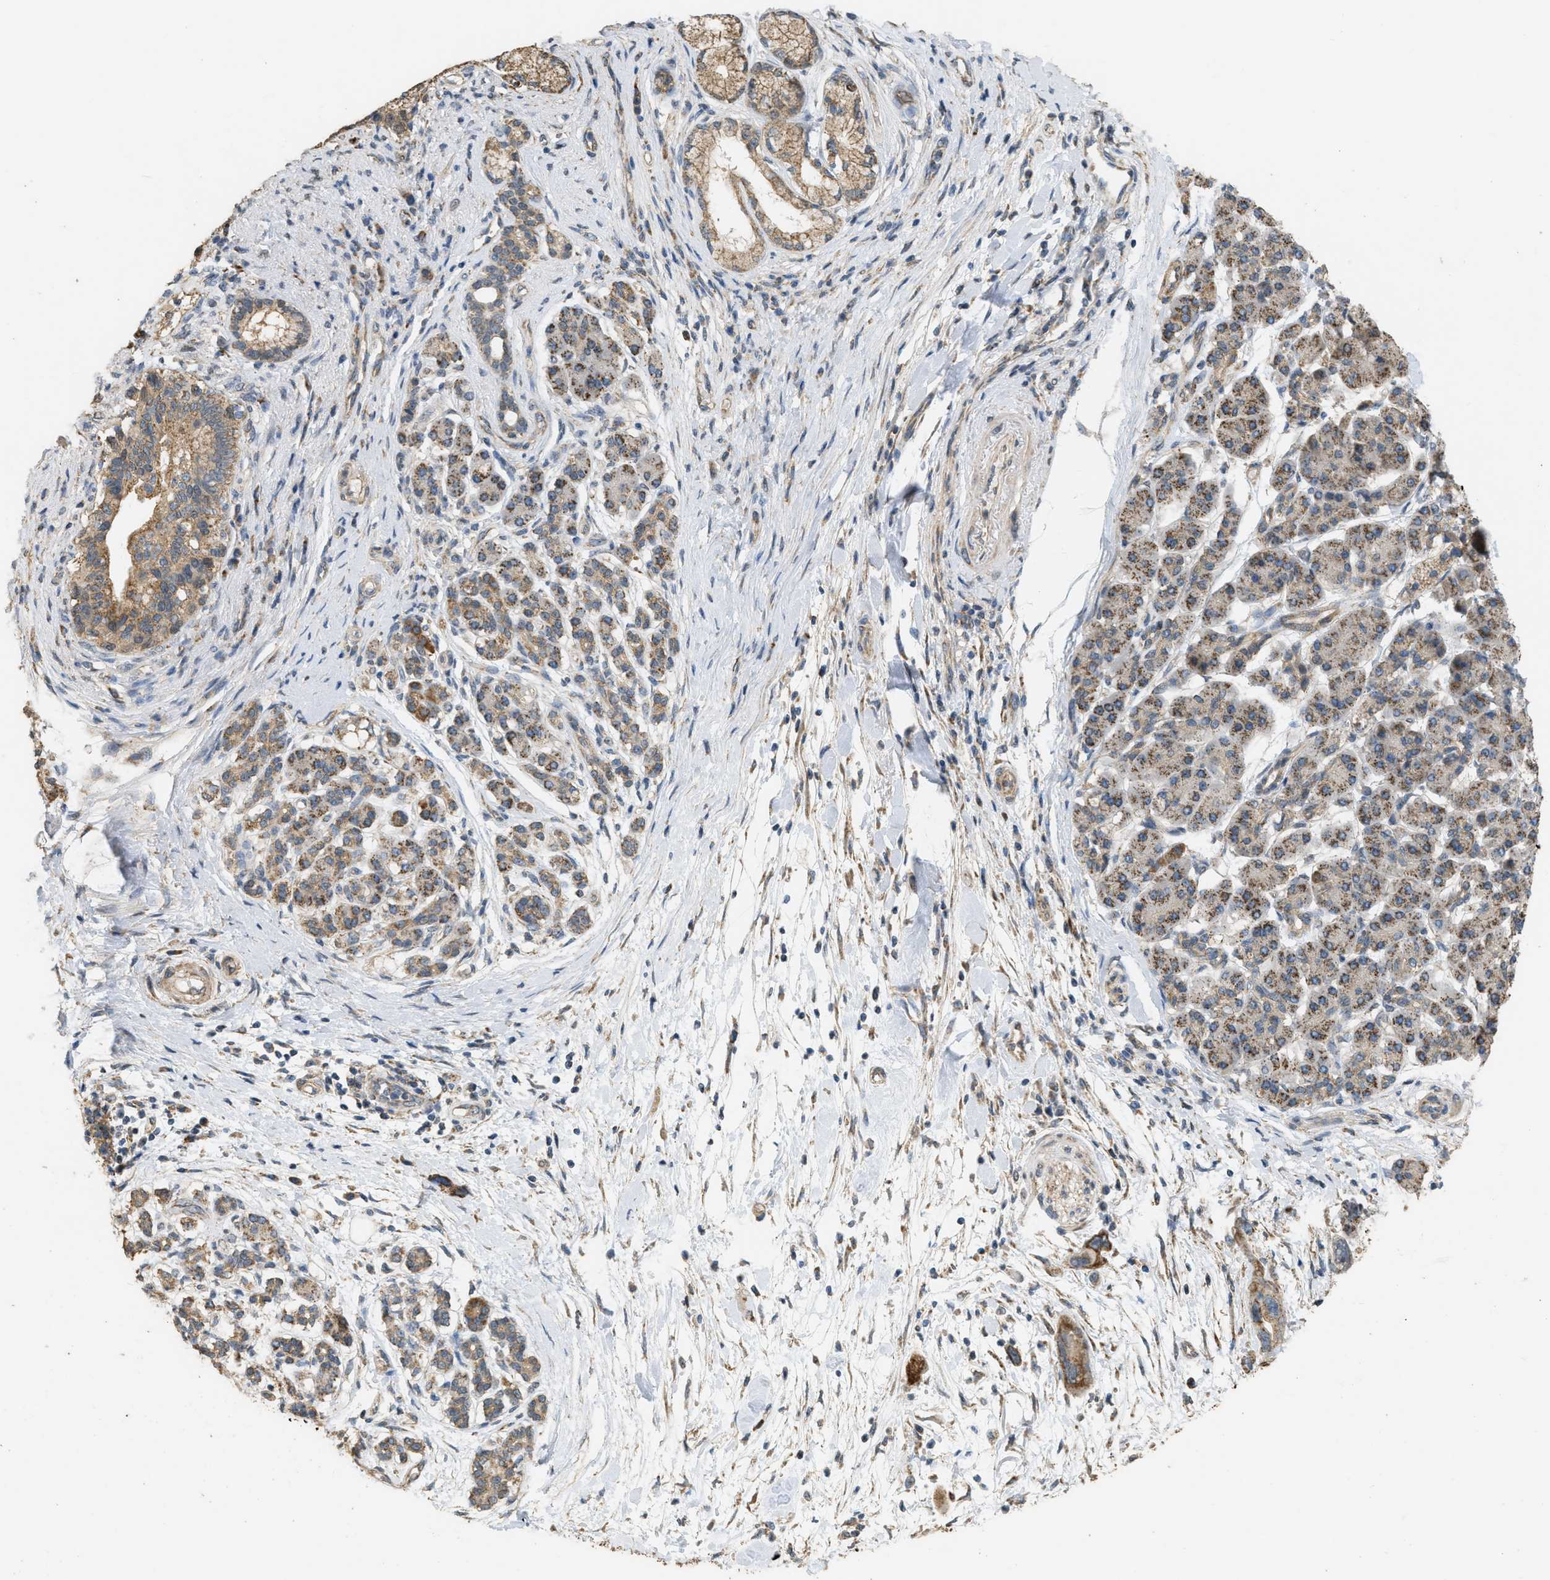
{"staining": {"intensity": "moderate", "quantity": ">75%", "location": "cytoplasmic/membranous"}, "tissue": "pancreatic cancer", "cell_type": "Tumor cells", "image_type": "cancer", "snomed": [{"axis": "morphology", "description": "Normal tissue, NOS"}, {"axis": "morphology", "description": "Adenocarcinoma, NOS"}, {"axis": "topography", "description": "Pancreas"}], "caption": "Tumor cells demonstrate medium levels of moderate cytoplasmic/membranous expression in about >75% of cells in pancreatic cancer.", "gene": "KCNA4", "patient": {"sex": "female", "age": 71}}